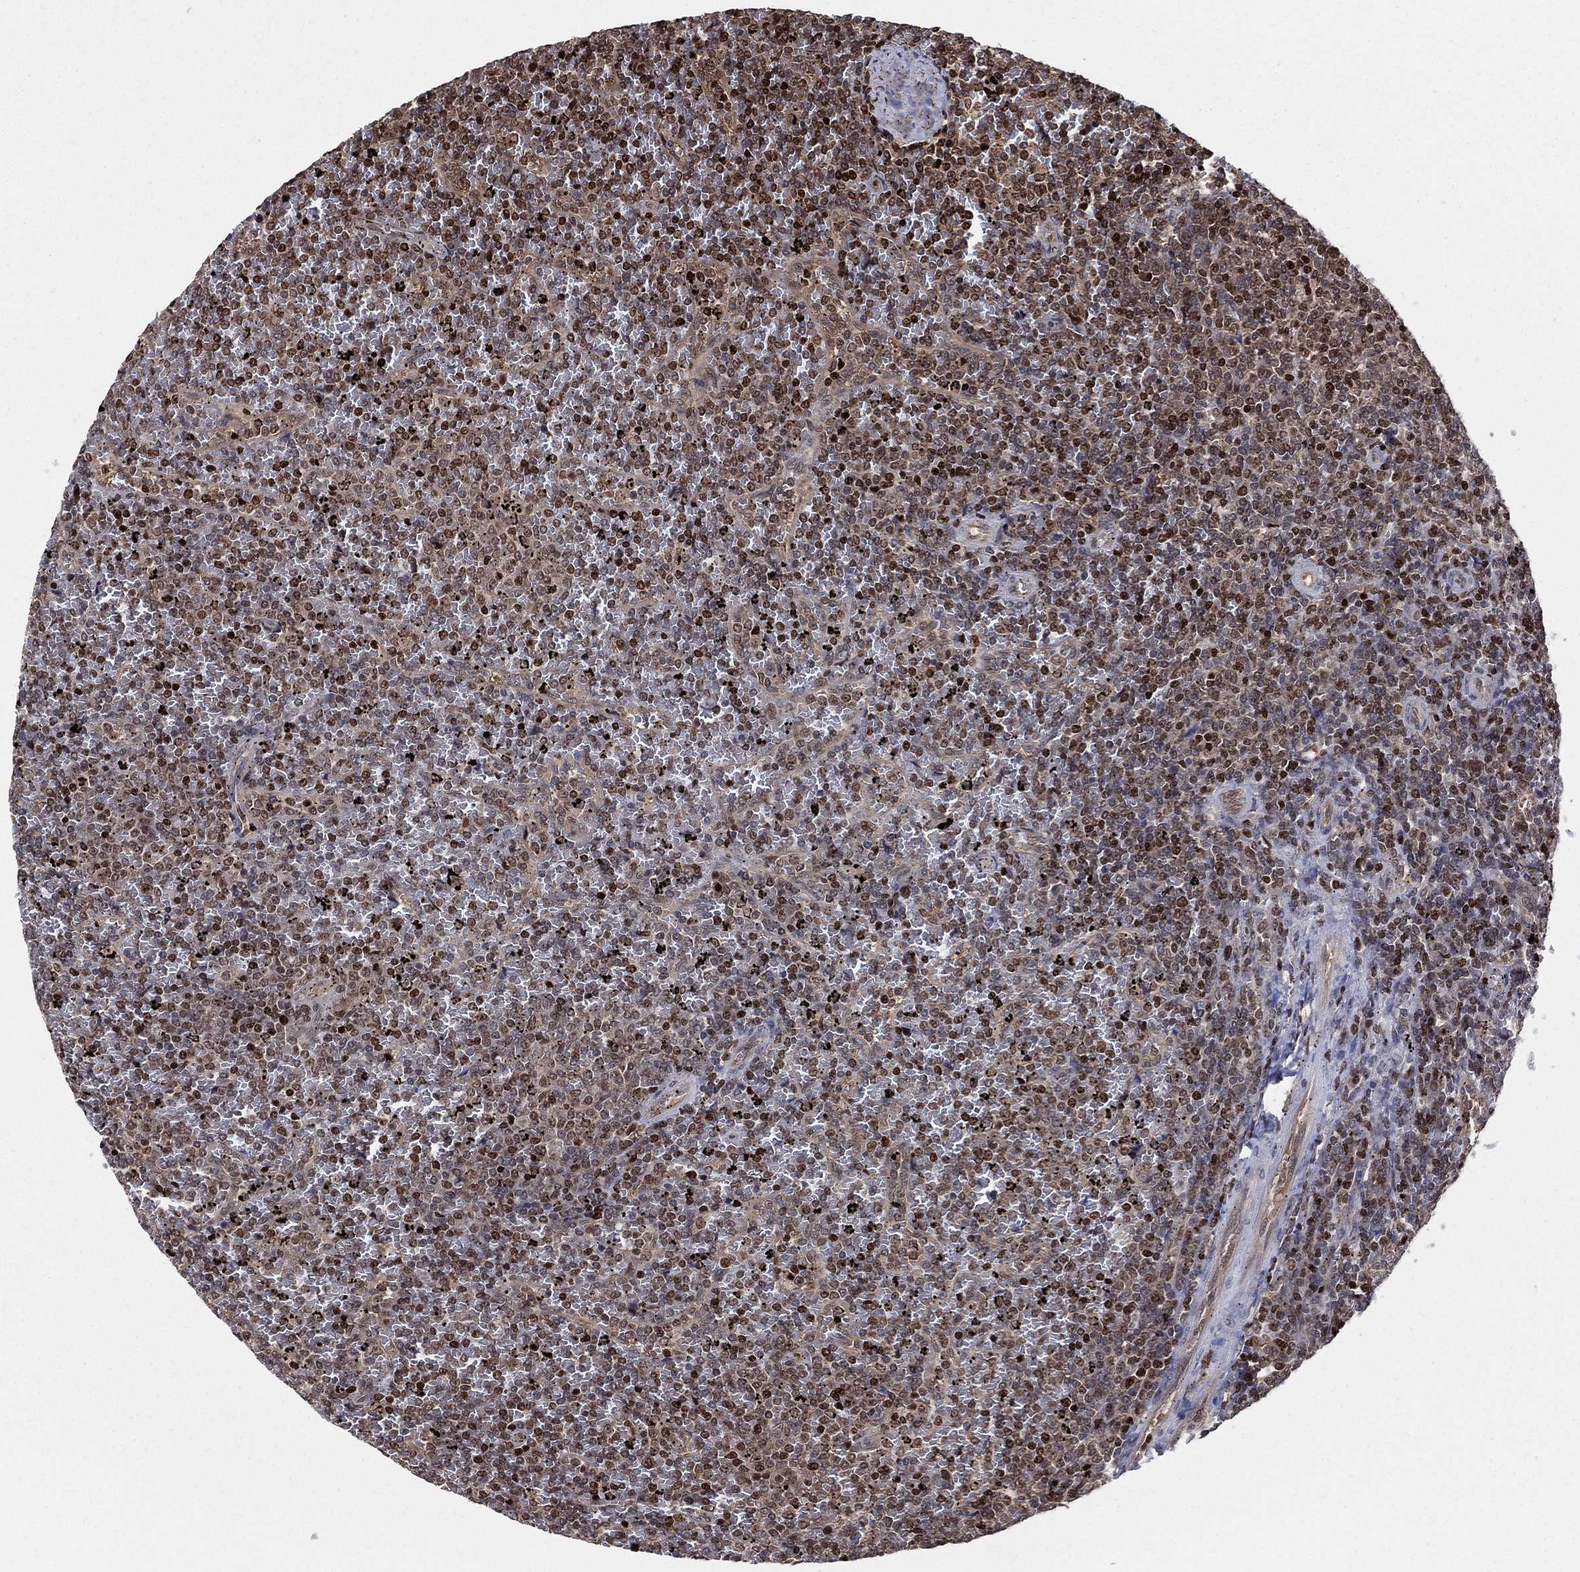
{"staining": {"intensity": "strong", "quantity": "25%-75%", "location": "nuclear"}, "tissue": "lymphoma", "cell_type": "Tumor cells", "image_type": "cancer", "snomed": [{"axis": "morphology", "description": "Malignant lymphoma, non-Hodgkin's type, Low grade"}, {"axis": "topography", "description": "Spleen"}], "caption": "Lymphoma stained with a brown dye exhibits strong nuclear positive staining in about 25%-75% of tumor cells.", "gene": "PSMA1", "patient": {"sex": "female", "age": 77}}